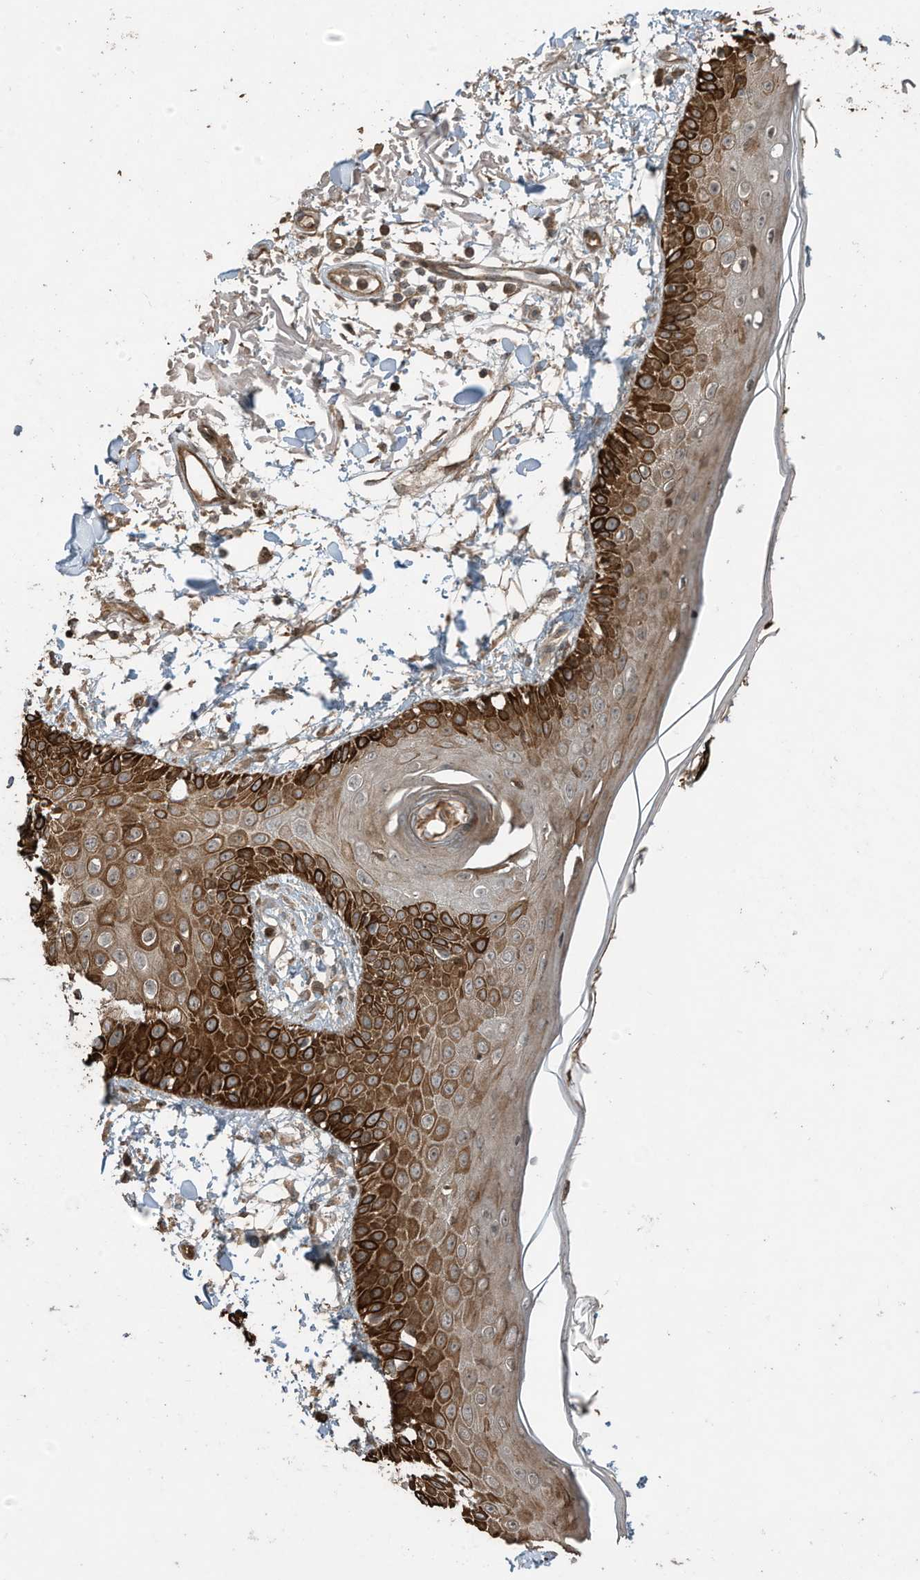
{"staining": {"intensity": "moderate", "quantity": ">75%", "location": "cytoplasmic/membranous"}, "tissue": "skin", "cell_type": "Fibroblasts", "image_type": "normal", "snomed": [{"axis": "morphology", "description": "Normal tissue, NOS"}, {"axis": "morphology", "description": "Squamous cell carcinoma, NOS"}, {"axis": "topography", "description": "Skin"}, {"axis": "topography", "description": "Peripheral nerve tissue"}], "caption": "About >75% of fibroblasts in benign human skin demonstrate moderate cytoplasmic/membranous protein staining as visualized by brown immunohistochemical staining.", "gene": "ZNF653", "patient": {"sex": "male", "age": 83}}